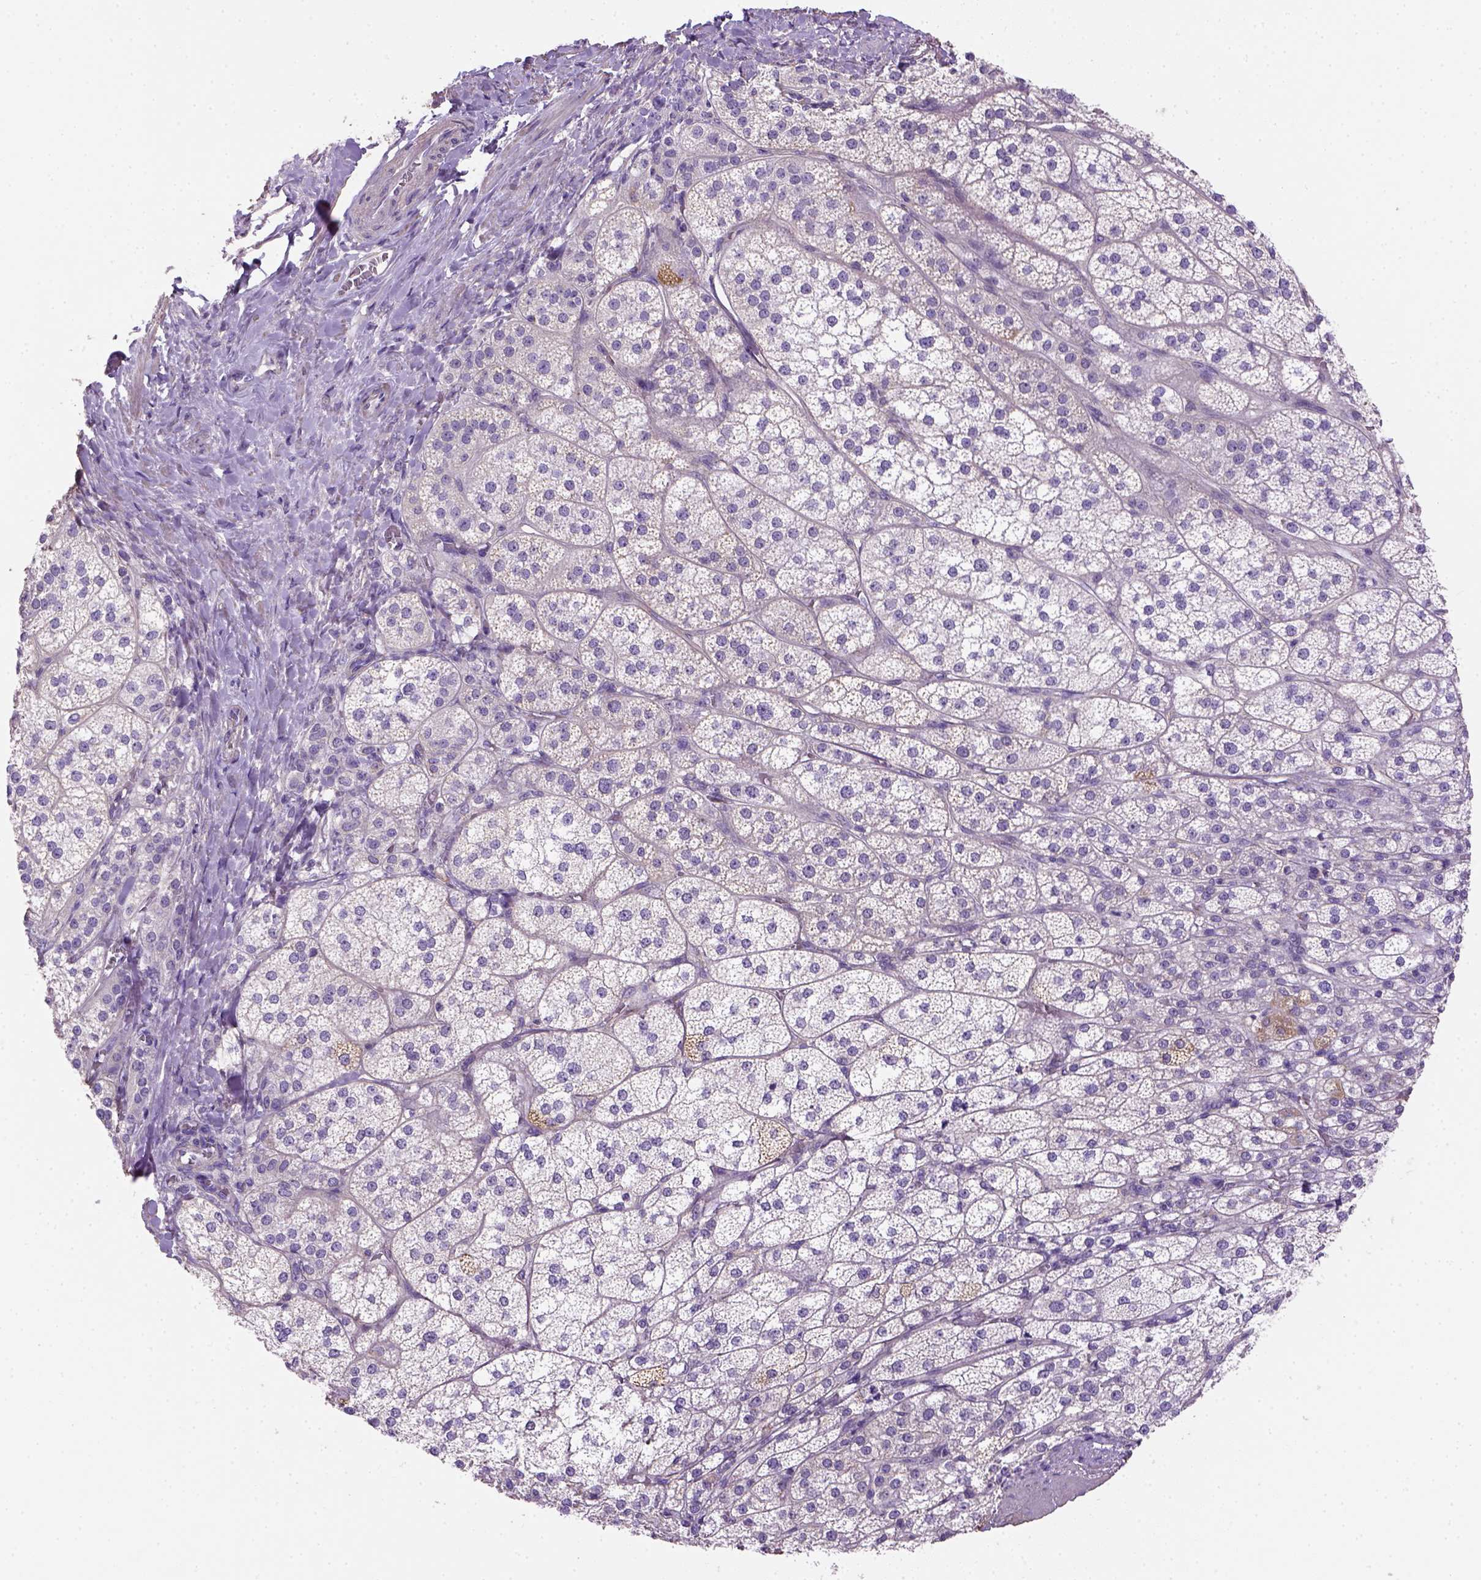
{"staining": {"intensity": "negative", "quantity": "none", "location": "none"}, "tissue": "adrenal gland", "cell_type": "Glandular cells", "image_type": "normal", "snomed": [{"axis": "morphology", "description": "Normal tissue, NOS"}, {"axis": "topography", "description": "Adrenal gland"}], "caption": "This is an immunohistochemistry photomicrograph of normal adrenal gland. There is no staining in glandular cells.", "gene": "HTRA1", "patient": {"sex": "female", "age": 60}}